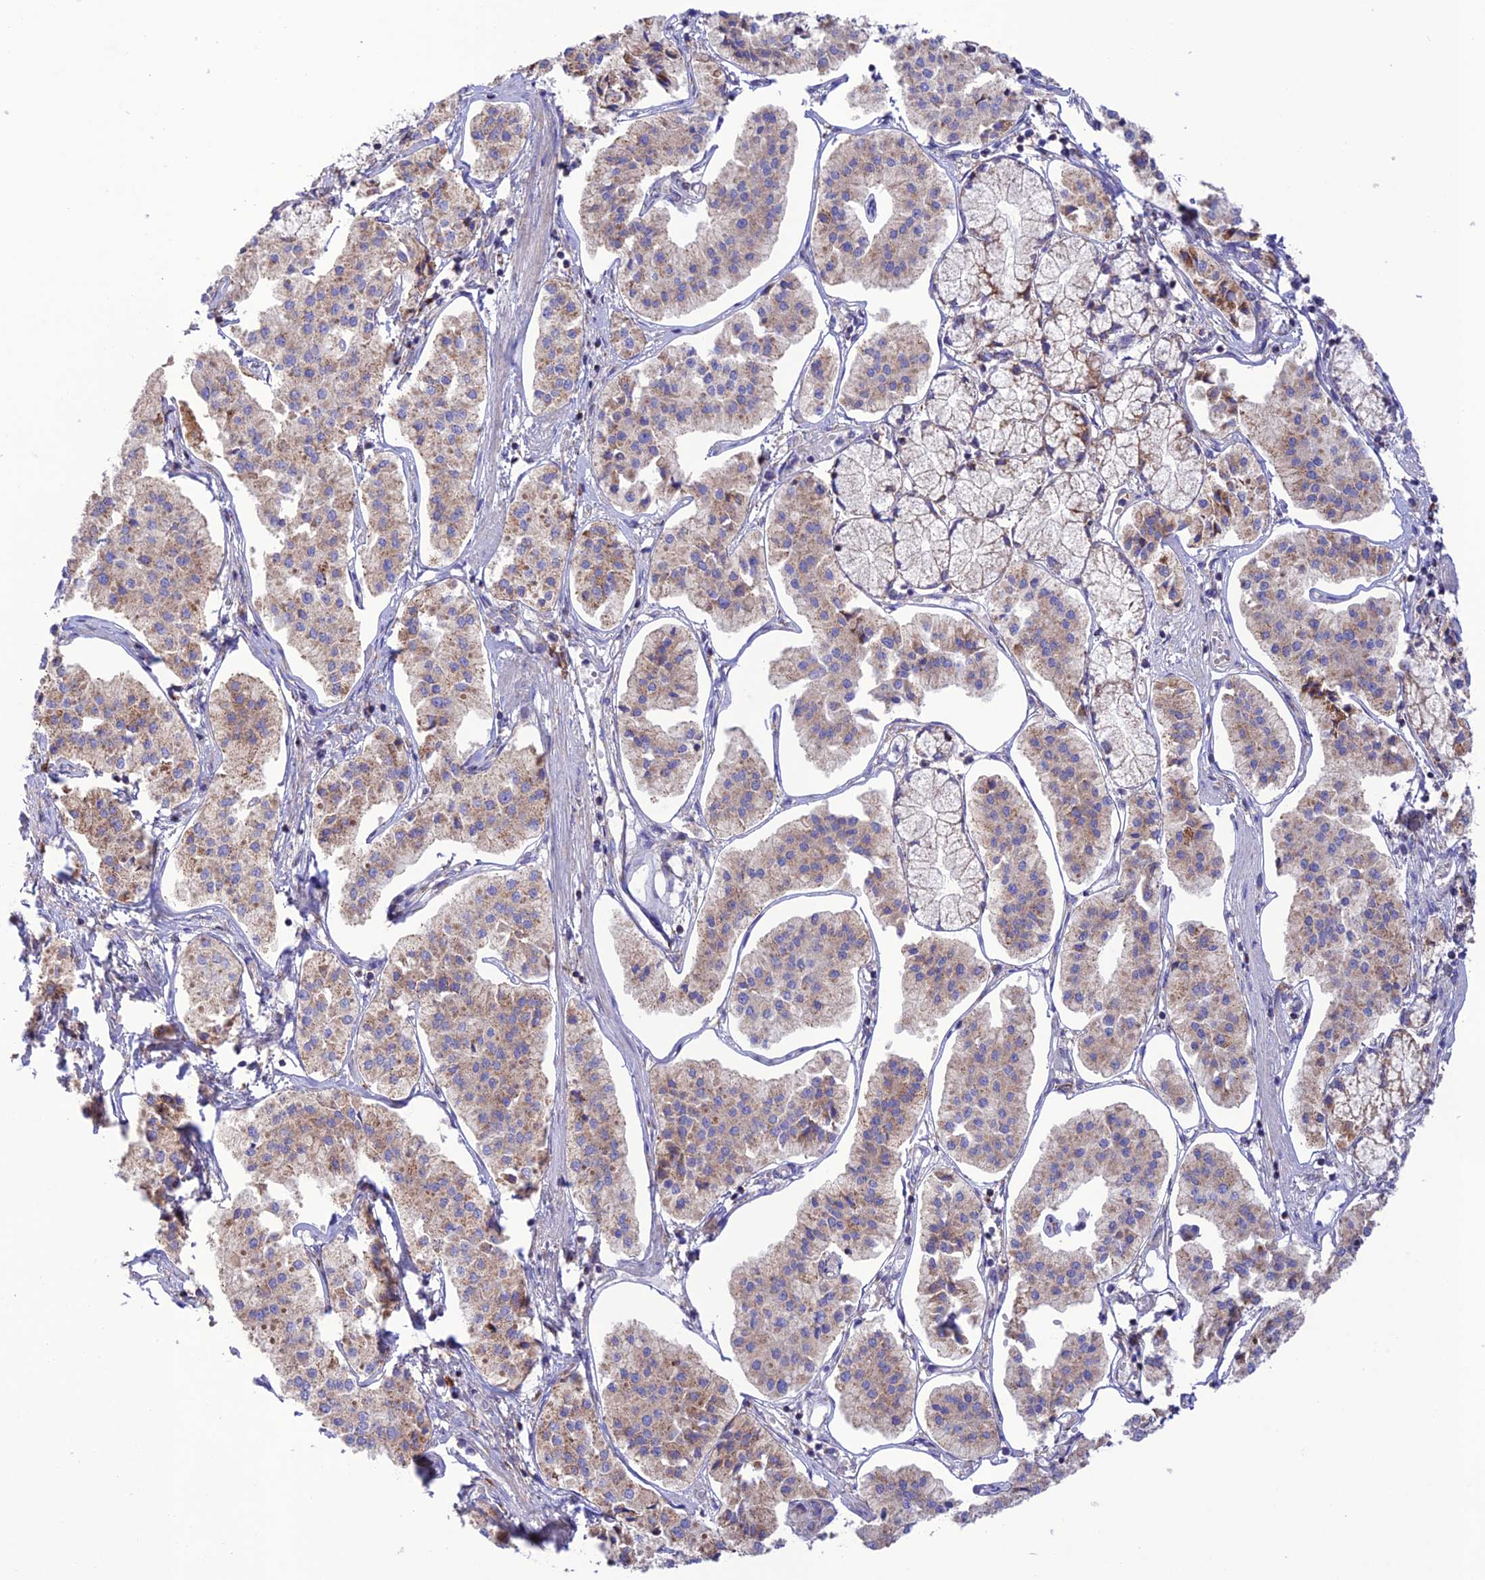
{"staining": {"intensity": "weak", "quantity": ">75%", "location": "cytoplasmic/membranous"}, "tissue": "pancreatic cancer", "cell_type": "Tumor cells", "image_type": "cancer", "snomed": [{"axis": "morphology", "description": "Adenocarcinoma, NOS"}, {"axis": "topography", "description": "Pancreas"}], "caption": "This is a photomicrograph of IHC staining of adenocarcinoma (pancreatic), which shows weak positivity in the cytoplasmic/membranous of tumor cells.", "gene": "UAP1L1", "patient": {"sex": "female", "age": 50}}